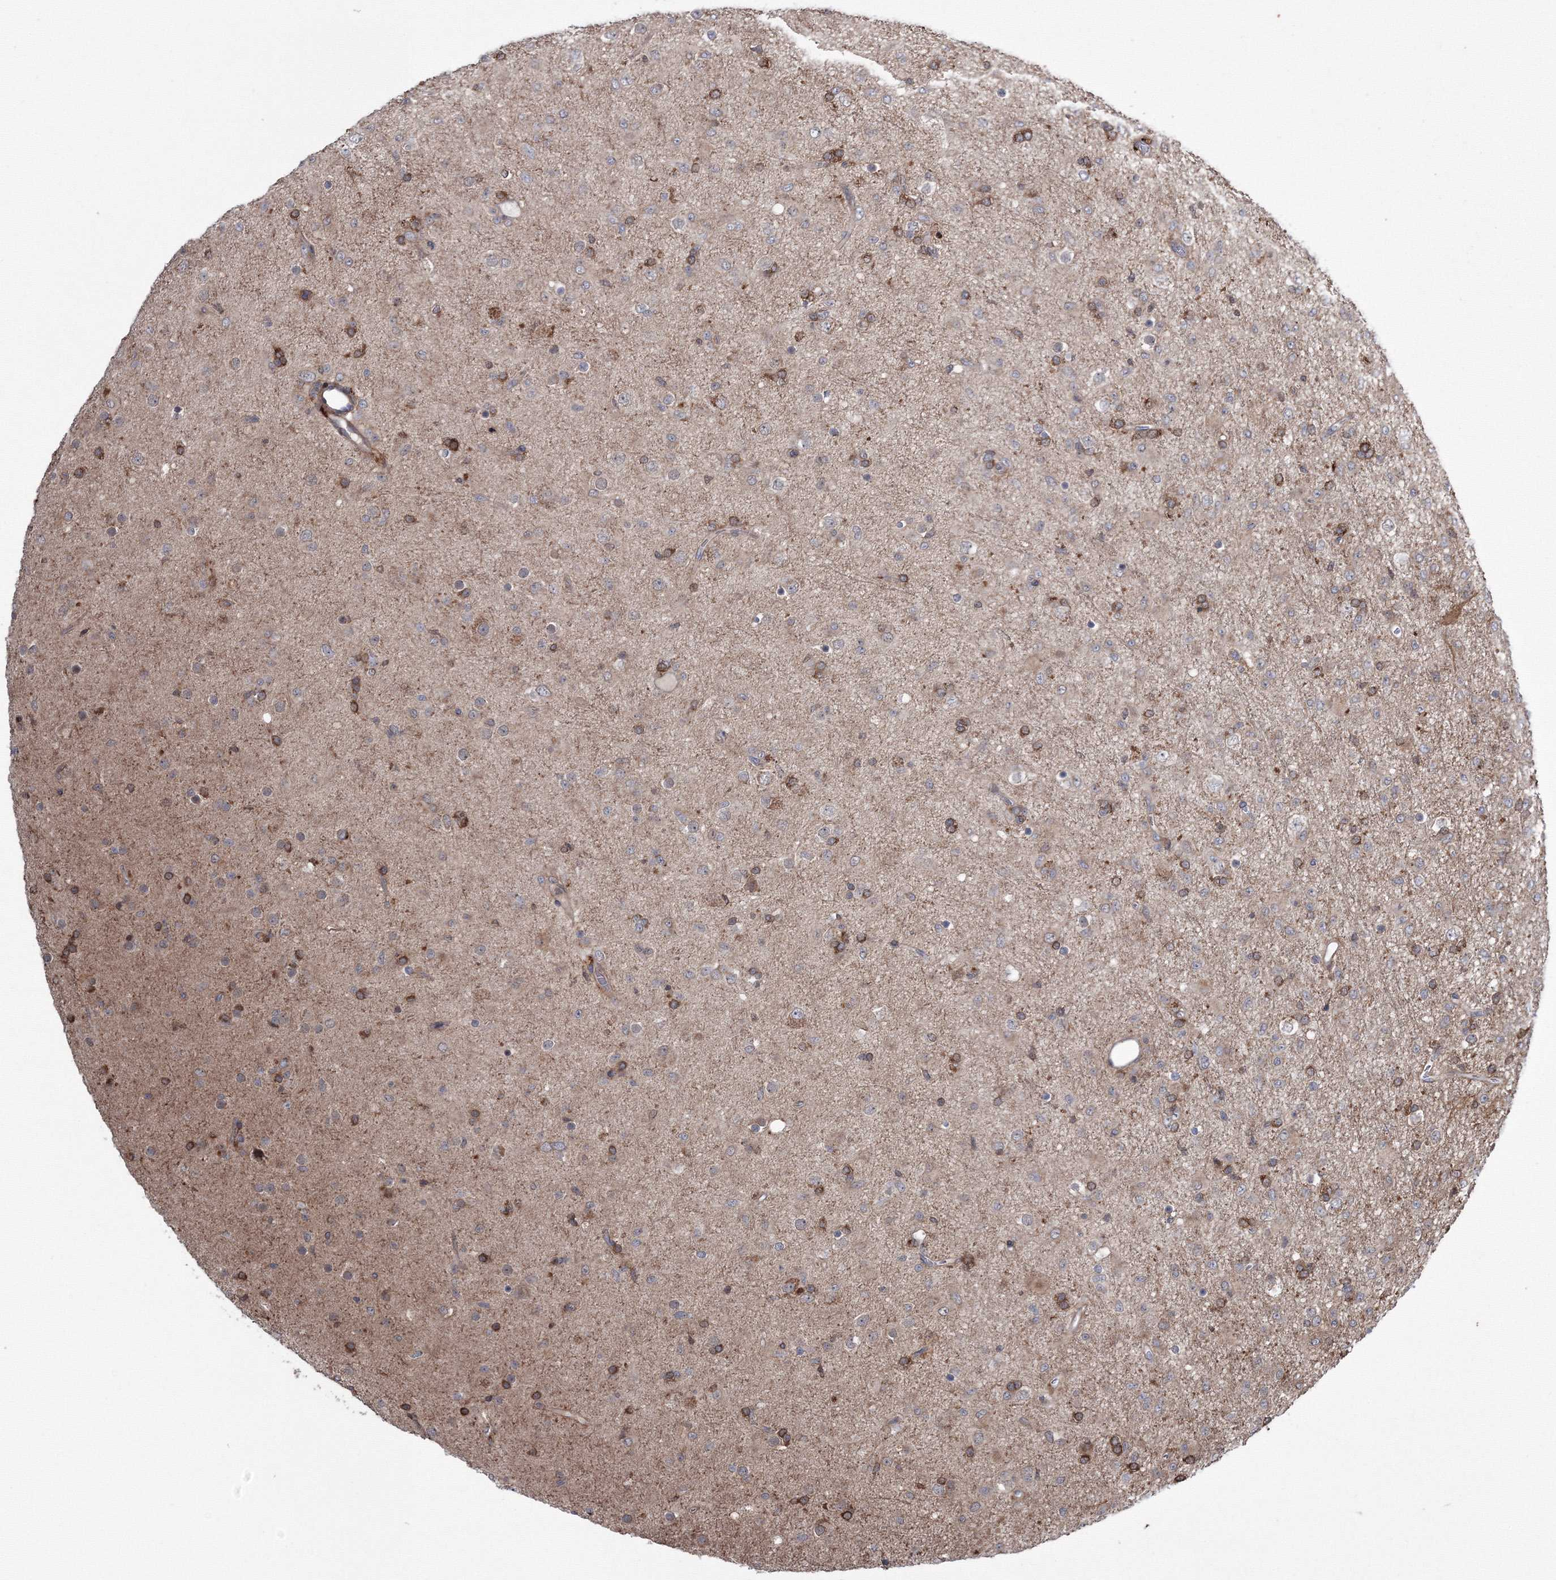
{"staining": {"intensity": "moderate", "quantity": "<25%", "location": "cytoplasmic/membranous"}, "tissue": "glioma", "cell_type": "Tumor cells", "image_type": "cancer", "snomed": [{"axis": "morphology", "description": "Glioma, malignant, Low grade"}, {"axis": "topography", "description": "Brain"}], "caption": "Immunohistochemical staining of human malignant low-grade glioma displays moderate cytoplasmic/membranous protein expression in about <25% of tumor cells.", "gene": "RANBP3L", "patient": {"sex": "male", "age": 65}}